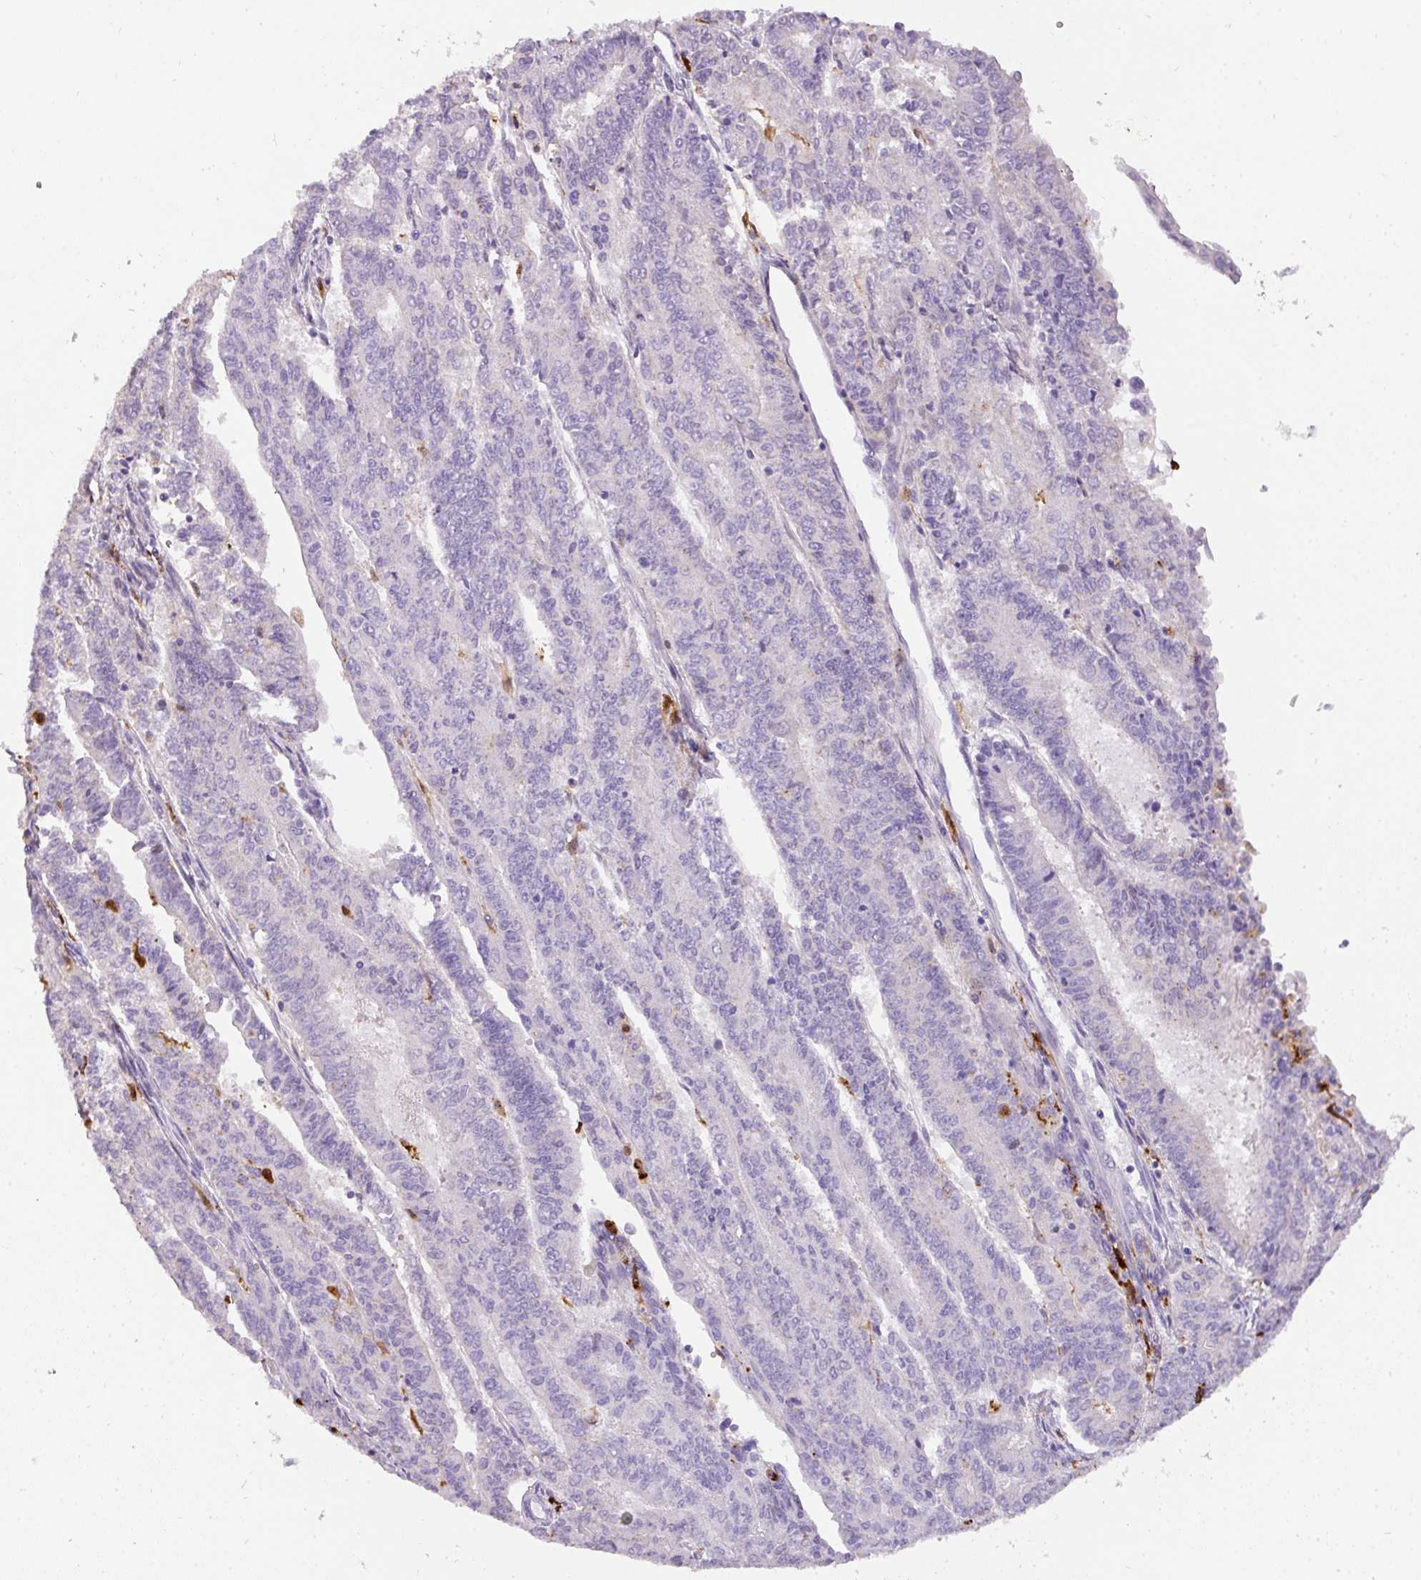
{"staining": {"intensity": "moderate", "quantity": "25%-75%", "location": "cytoplasmic/membranous"}, "tissue": "endometrial cancer", "cell_type": "Tumor cells", "image_type": "cancer", "snomed": [{"axis": "morphology", "description": "Adenocarcinoma, NOS"}, {"axis": "topography", "description": "Endometrium"}], "caption": "Endometrial adenocarcinoma stained with a protein marker shows moderate staining in tumor cells.", "gene": "MMACHC", "patient": {"sex": "female", "age": 59}}